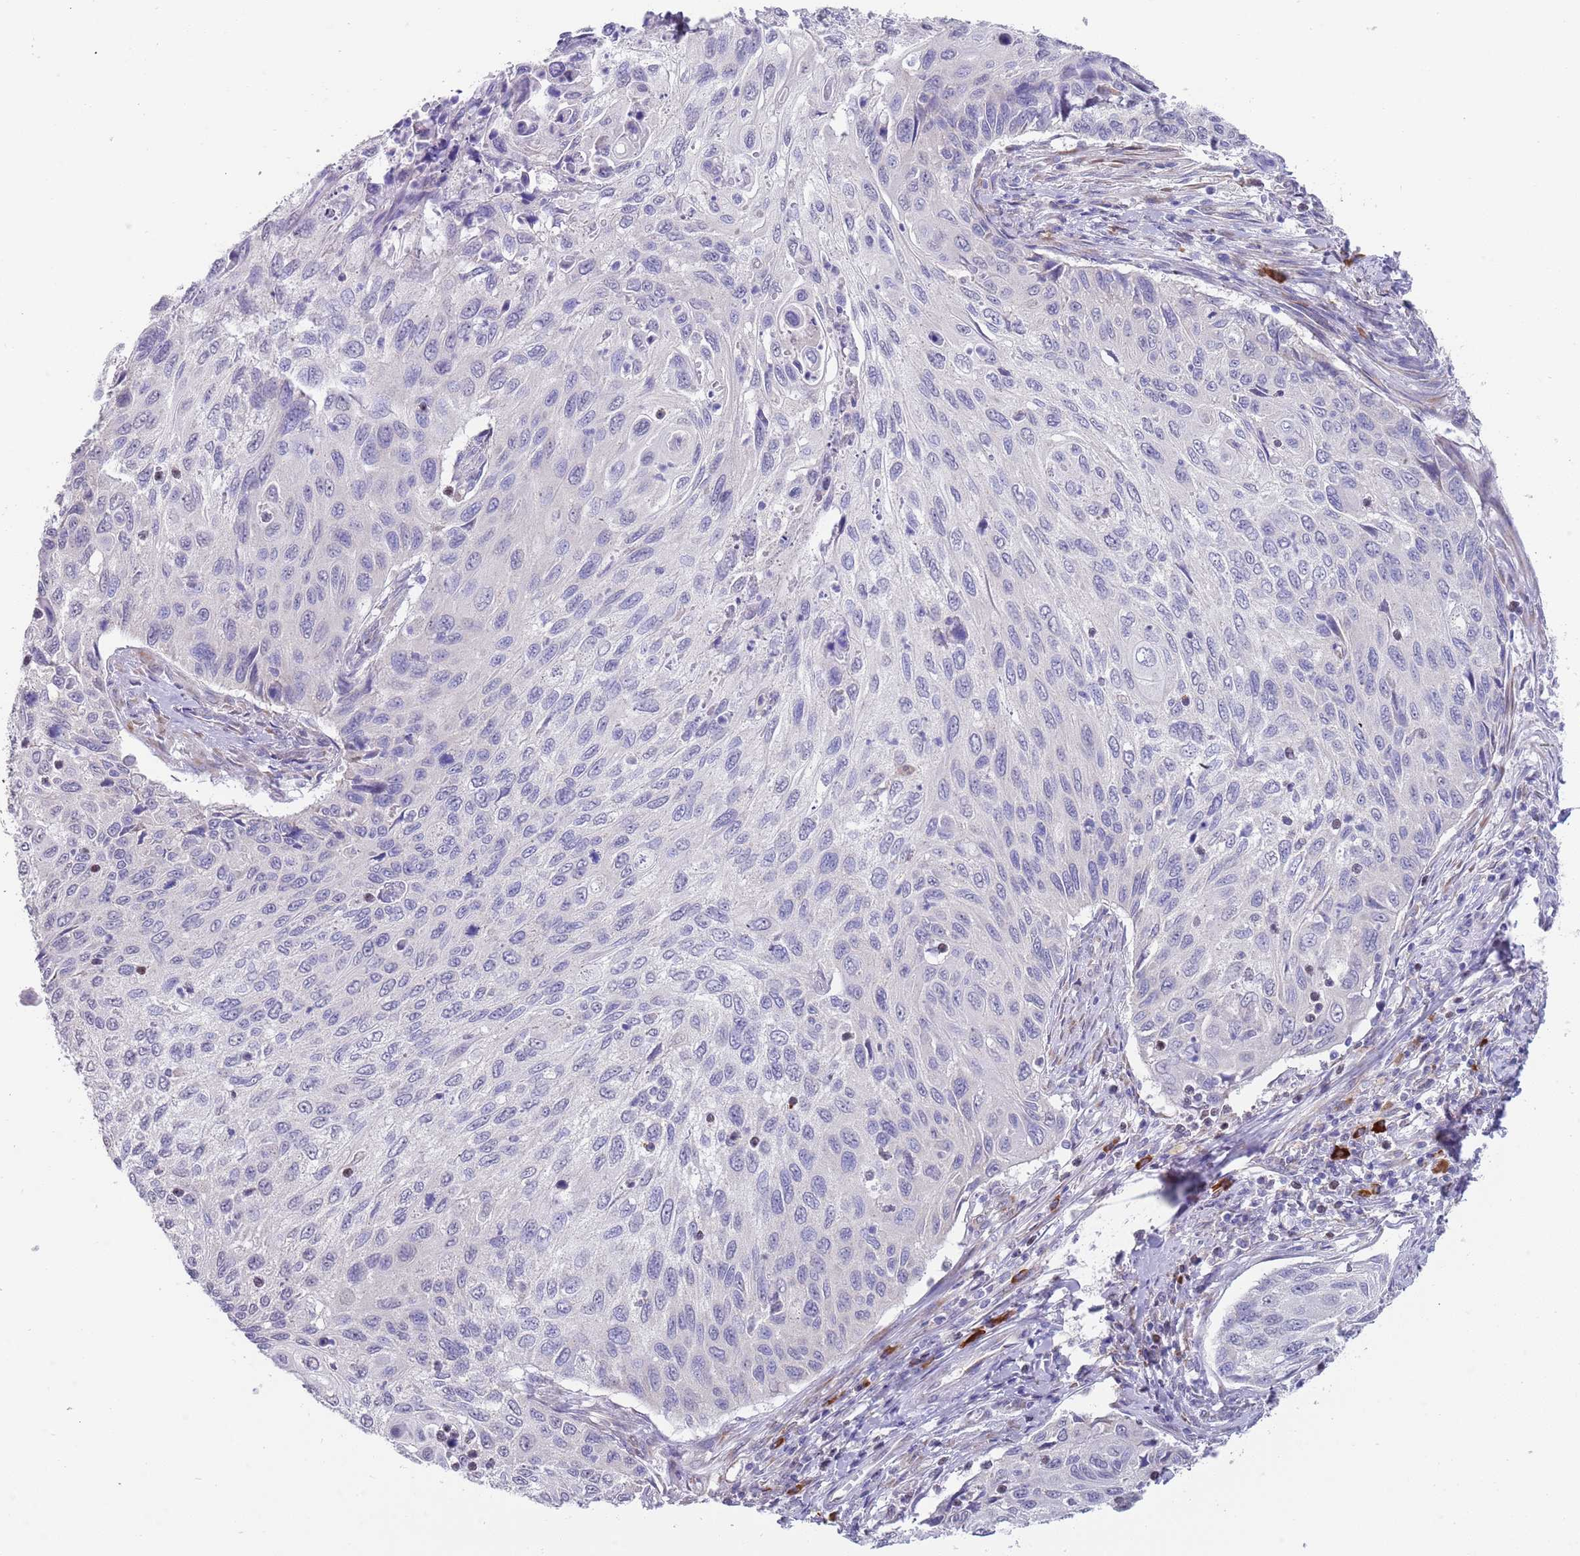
{"staining": {"intensity": "negative", "quantity": "none", "location": "none"}, "tissue": "cervical cancer", "cell_type": "Tumor cells", "image_type": "cancer", "snomed": [{"axis": "morphology", "description": "Squamous cell carcinoma, NOS"}, {"axis": "topography", "description": "Cervix"}], "caption": "Photomicrograph shows no protein staining in tumor cells of squamous cell carcinoma (cervical) tissue. The staining is performed using DAB brown chromogen with nuclei counter-stained in using hematoxylin.", "gene": "TNRC6C", "patient": {"sex": "female", "age": 70}}